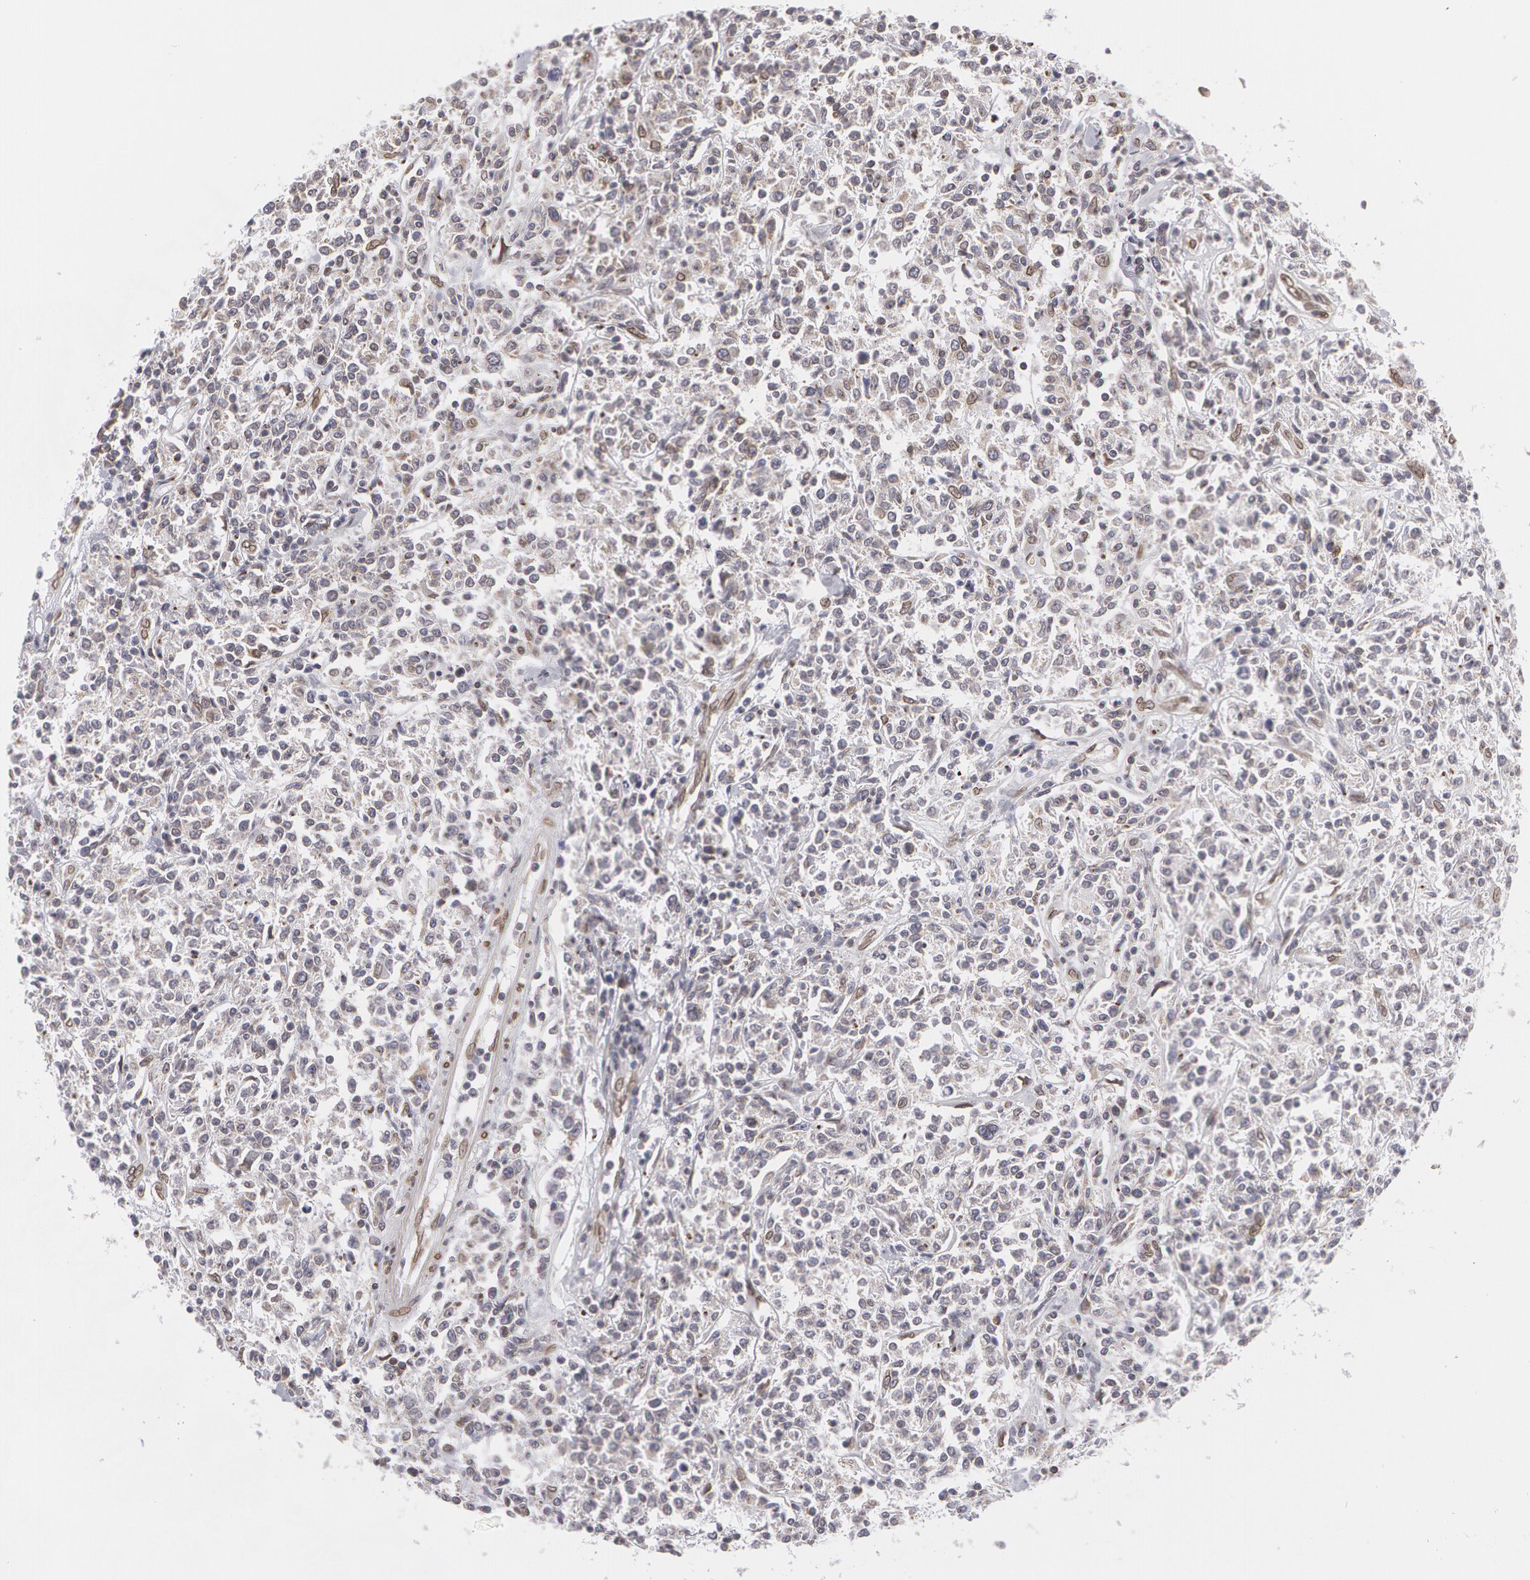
{"staining": {"intensity": "negative", "quantity": "none", "location": "none"}, "tissue": "lymphoma", "cell_type": "Tumor cells", "image_type": "cancer", "snomed": [{"axis": "morphology", "description": "Malignant lymphoma, non-Hodgkin's type, Low grade"}, {"axis": "topography", "description": "Small intestine"}], "caption": "Immunohistochemical staining of lymphoma shows no significant staining in tumor cells. (Brightfield microscopy of DAB immunohistochemistry at high magnification).", "gene": "EMD", "patient": {"sex": "female", "age": 59}}